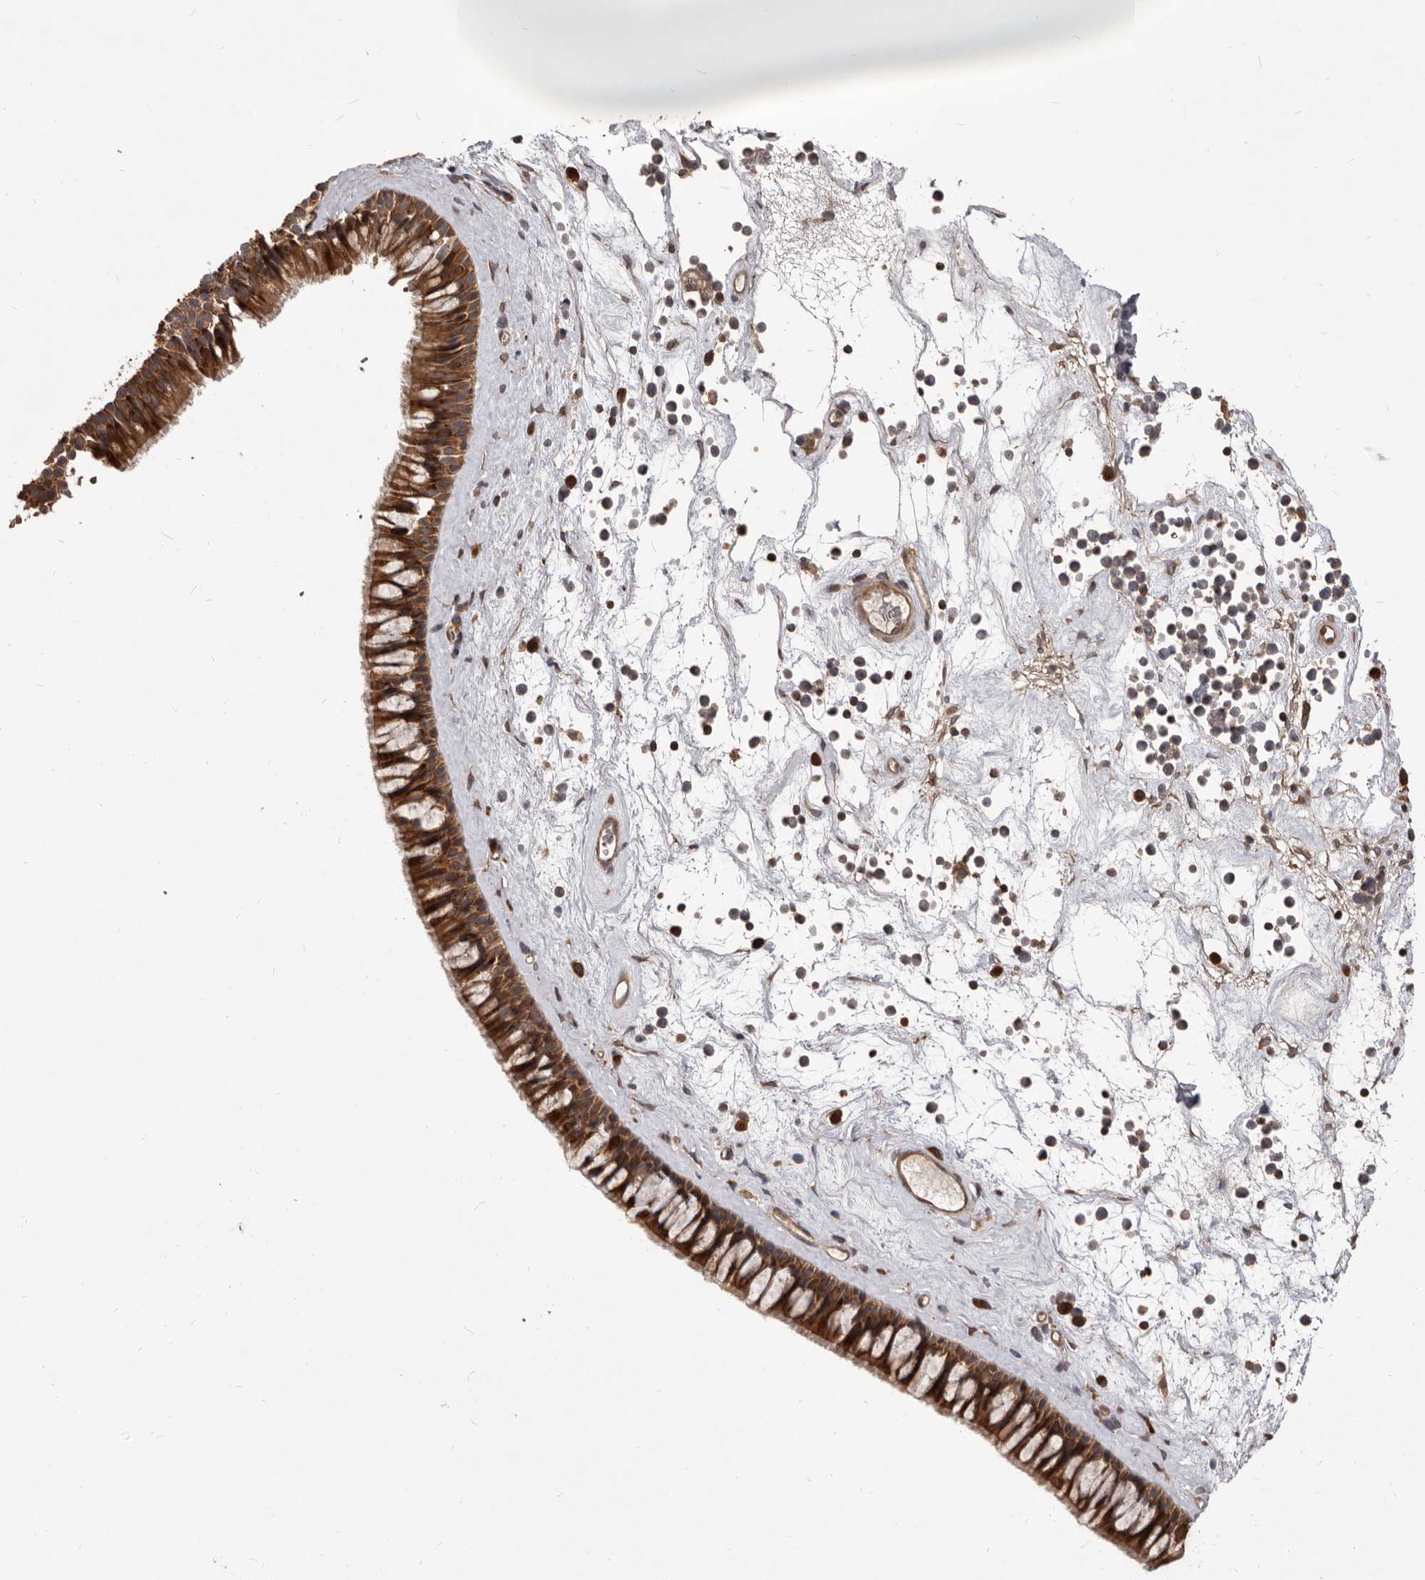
{"staining": {"intensity": "strong", "quantity": ">75%", "location": "cytoplasmic/membranous"}, "tissue": "nasopharynx", "cell_type": "Respiratory epithelial cells", "image_type": "normal", "snomed": [{"axis": "morphology", "description": "Normal tissue, NOS"}, {"axis": "topography", "description": "Nasopharynx"}], "caption": "A micrograph of human nasopharynx stained for a protein demonstrates strong cytoplasmic/membranous brown staining in respiratory epithelial cells. Nuclei are stained in blue.", "gene": "HBS1L", "patient": {"sex": "male", "age": 64}}